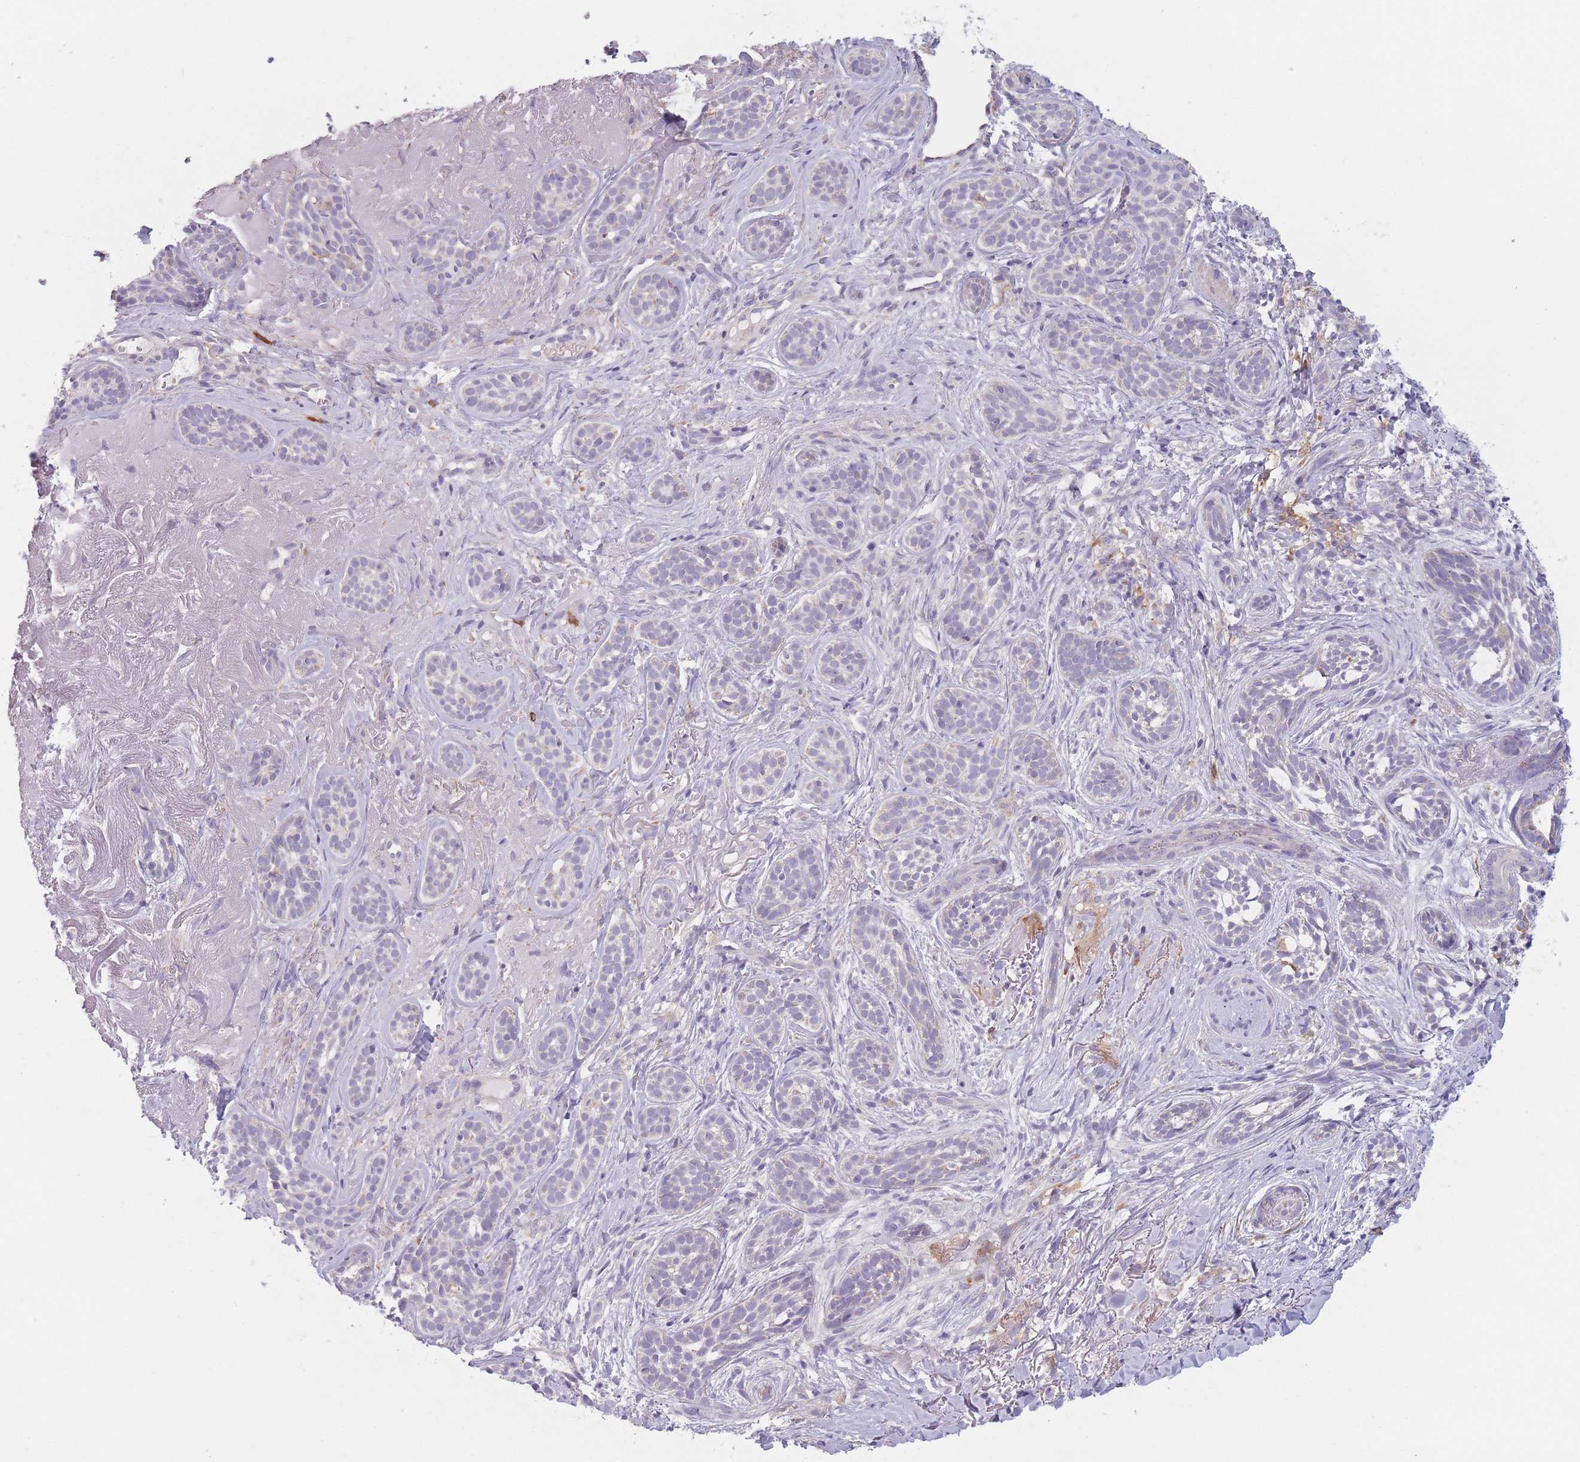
{"staining": {"intensity": "negative", "quantity": "none", "location": "none"}, "tissue": "skin cancer", "cell_type": "Tumor cells", "image_type": "cancer", "snomed": [{"axis": "morphology", "description": "Basal cell carcinoma"}, {"axis": "topography", "description": "Skin"}], "caption": "A high-resolution histopathology image shows IHC staining of basal cell carcinoma (skin), which reveals no significant positivity in tumor cells.", "gene": "PRAM1", "patient": {"sex": "male", "age": 71}}